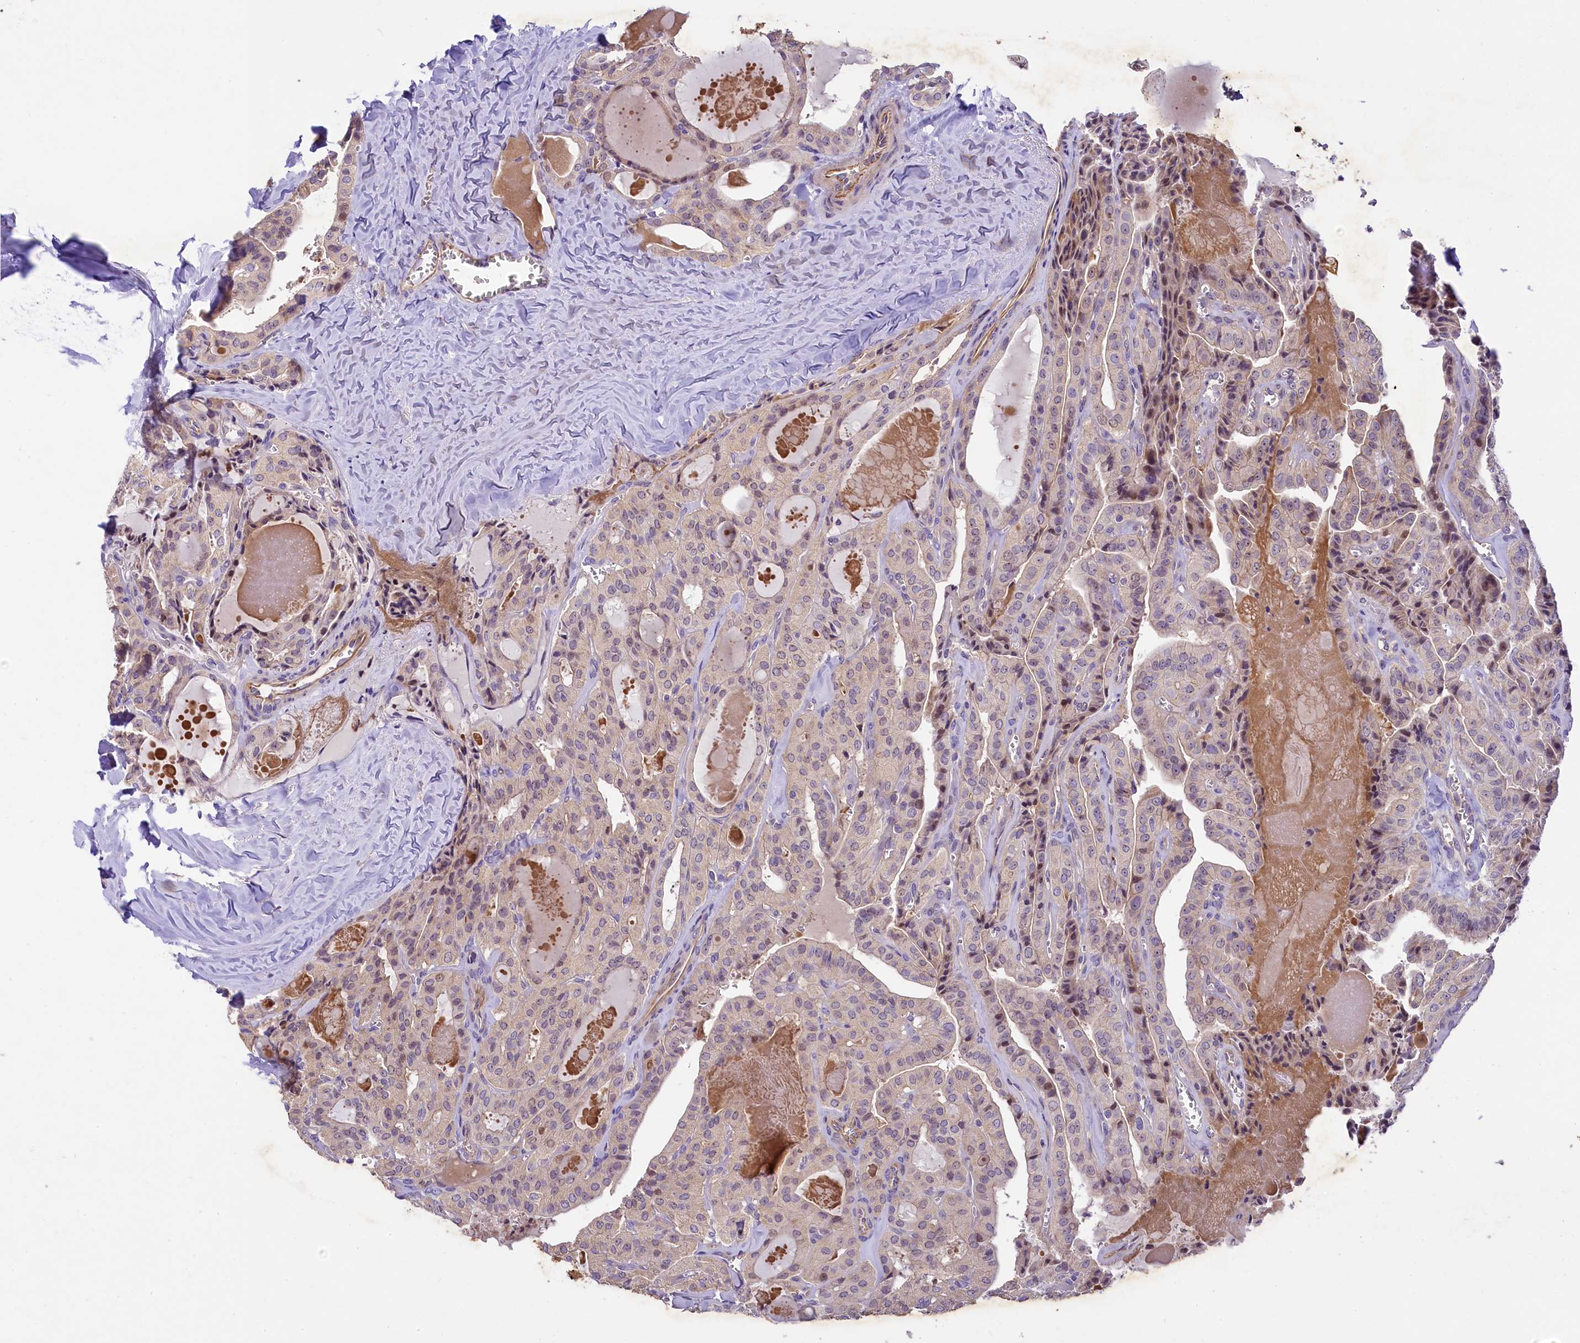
{"staining": {"intensity": "negative", "quantity": "none", "location": "none"}, "tissue": "thyroid cancer", "cell_type": "Tumor cells", "image_type": "cancer", "snomed": [{"axis": "morphology", "description": "Papillary adenocarcinoma, NOS"}, {"axis": "topography", "description": "Thyroid gland"}], "caption": "An IHC photomicrograph of thyroid papillary adenocarcinoma is shown. There is no staining in tumor cells of thyroid papillary adenocarcinoma.", "gene": "UBXN6", "patient": {"sex": "male", "age": 52}}